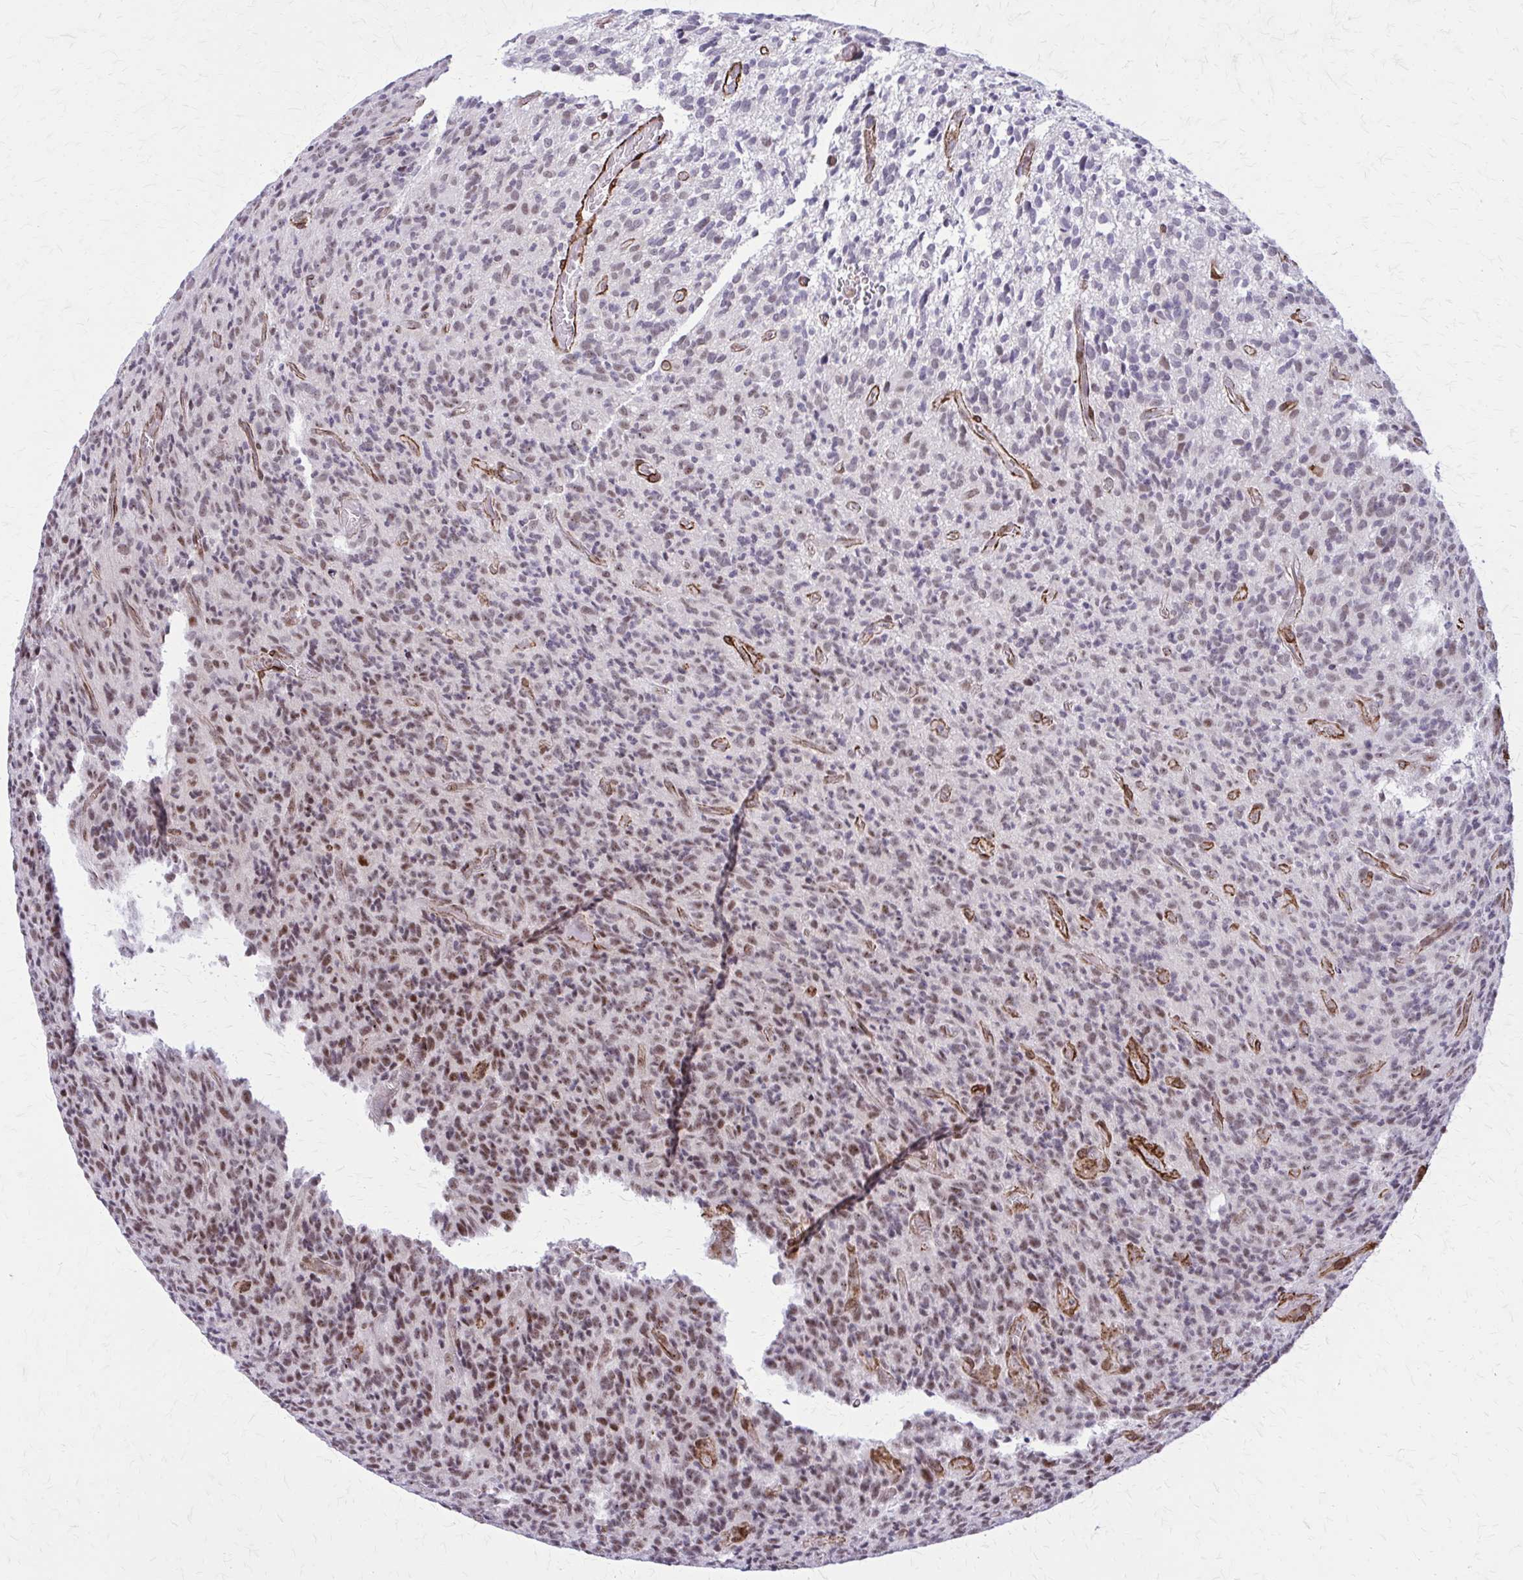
{"staining": {"intensity": "moderate", "quantity": "<25%", "location": "nuclear"}, "tissue": "glioma", "cell_type": "Tumor cells", "image_type": "cancer", "snomed": [{"axis": "morphology", "description": "Glioma, malignant, High grade"}, {"axis": "topography", "description": "Brain"}], "caption": "Moderate nuclear protein expression is seen in approximately <25% of tumor cells in glioma.", "gene": "NRBF2", "patient": {"sex": "male", "age": 76}}